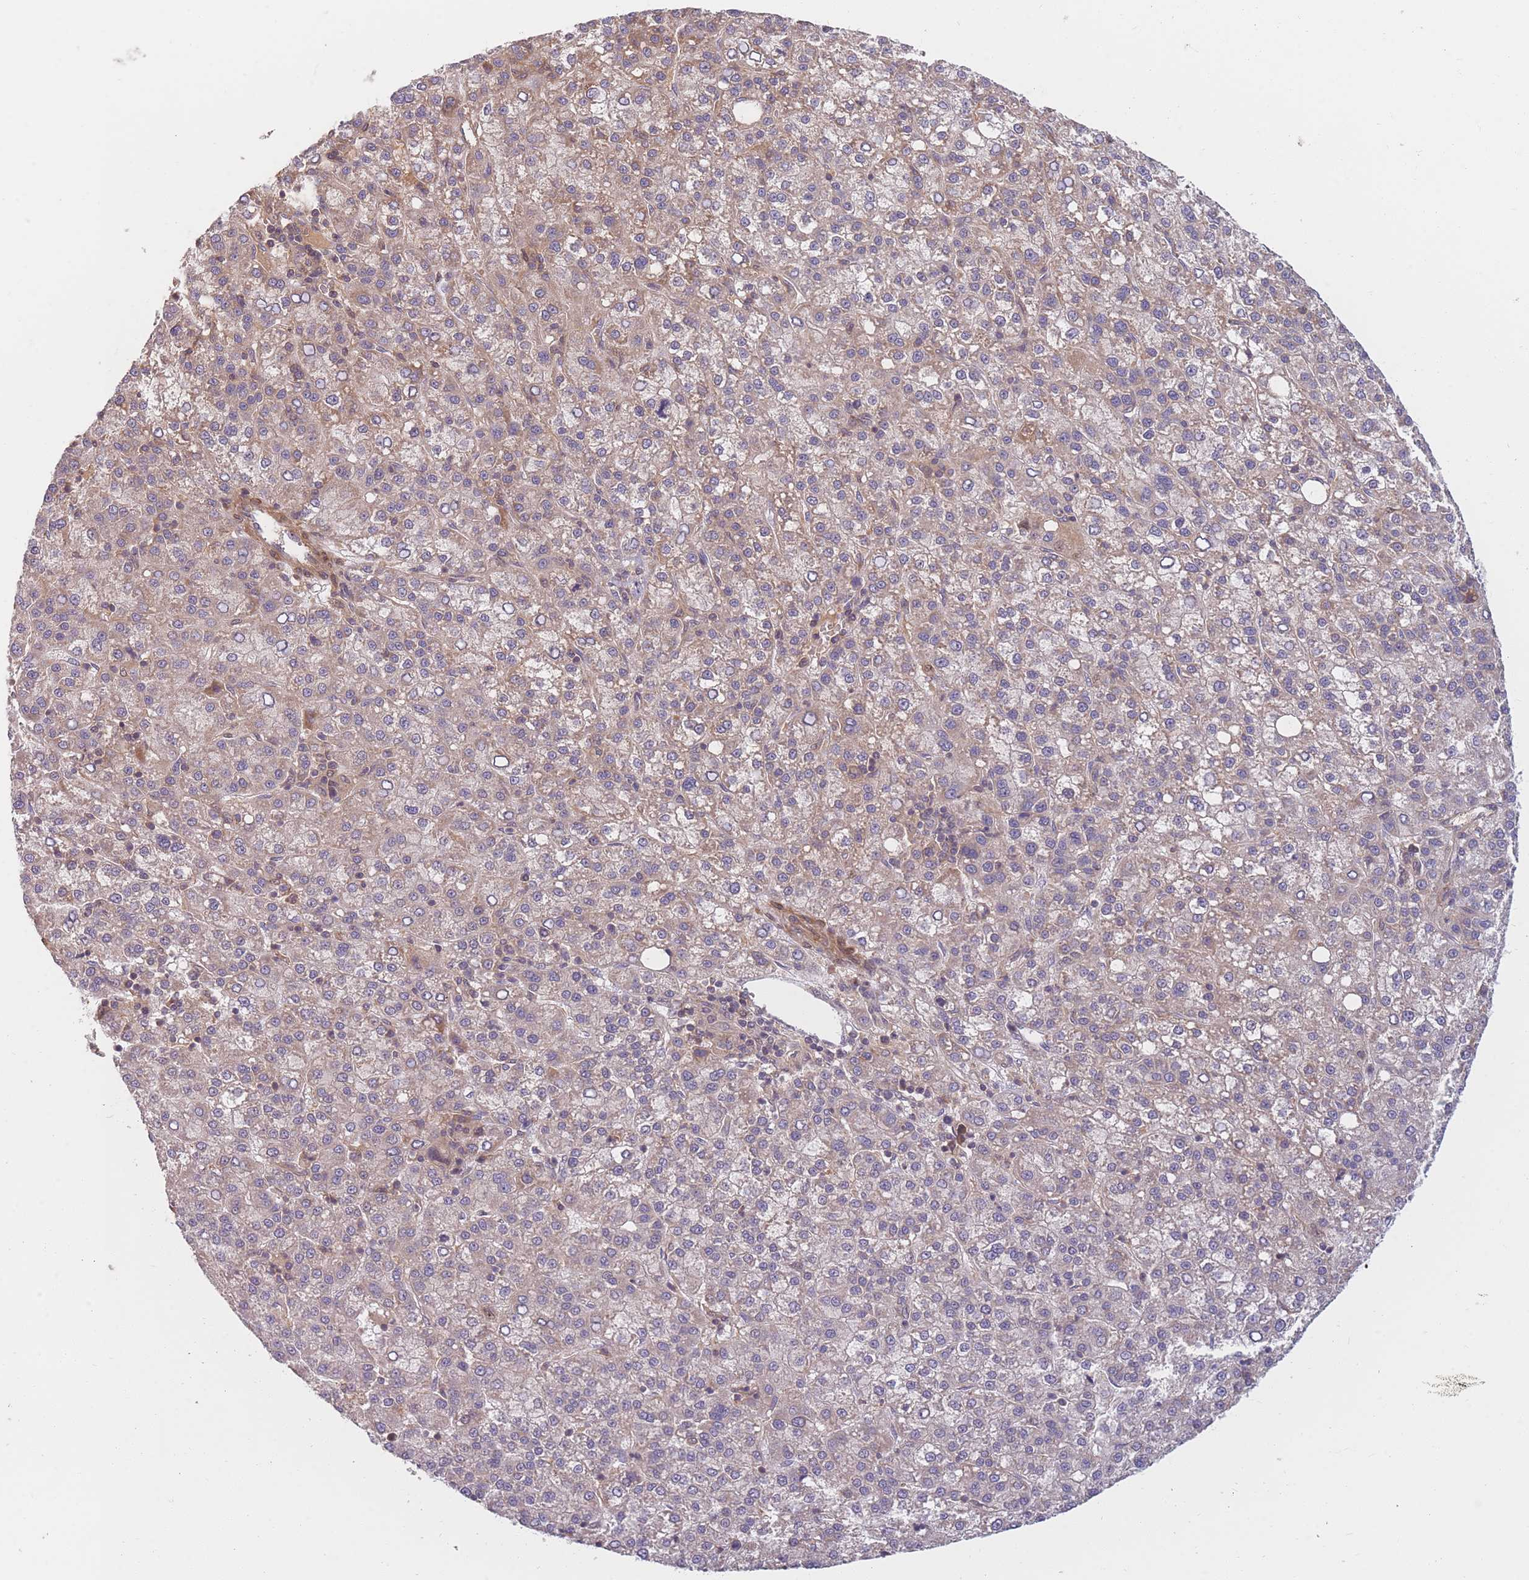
{"staining": {"intensity": "weak", "quantity": "25%-75%", "location": "cytoplasmic/membranous"}, "tissue": "liver cancer", "cell_type": "Tumor cells", "image_type": "cancer", "snomed": [{"axis": "morphology", "description": "Carcinoma, Hepatocellular, NOS"}, {"axis": "topography", "description": "Liver"}], "caption": "Hepatocellular carcinoma (liver) stained with a protein marker demonstrates weak staining in tumor cells.", "gene": "FAM153A", "patient": {"sex": "female", "age": 58}}